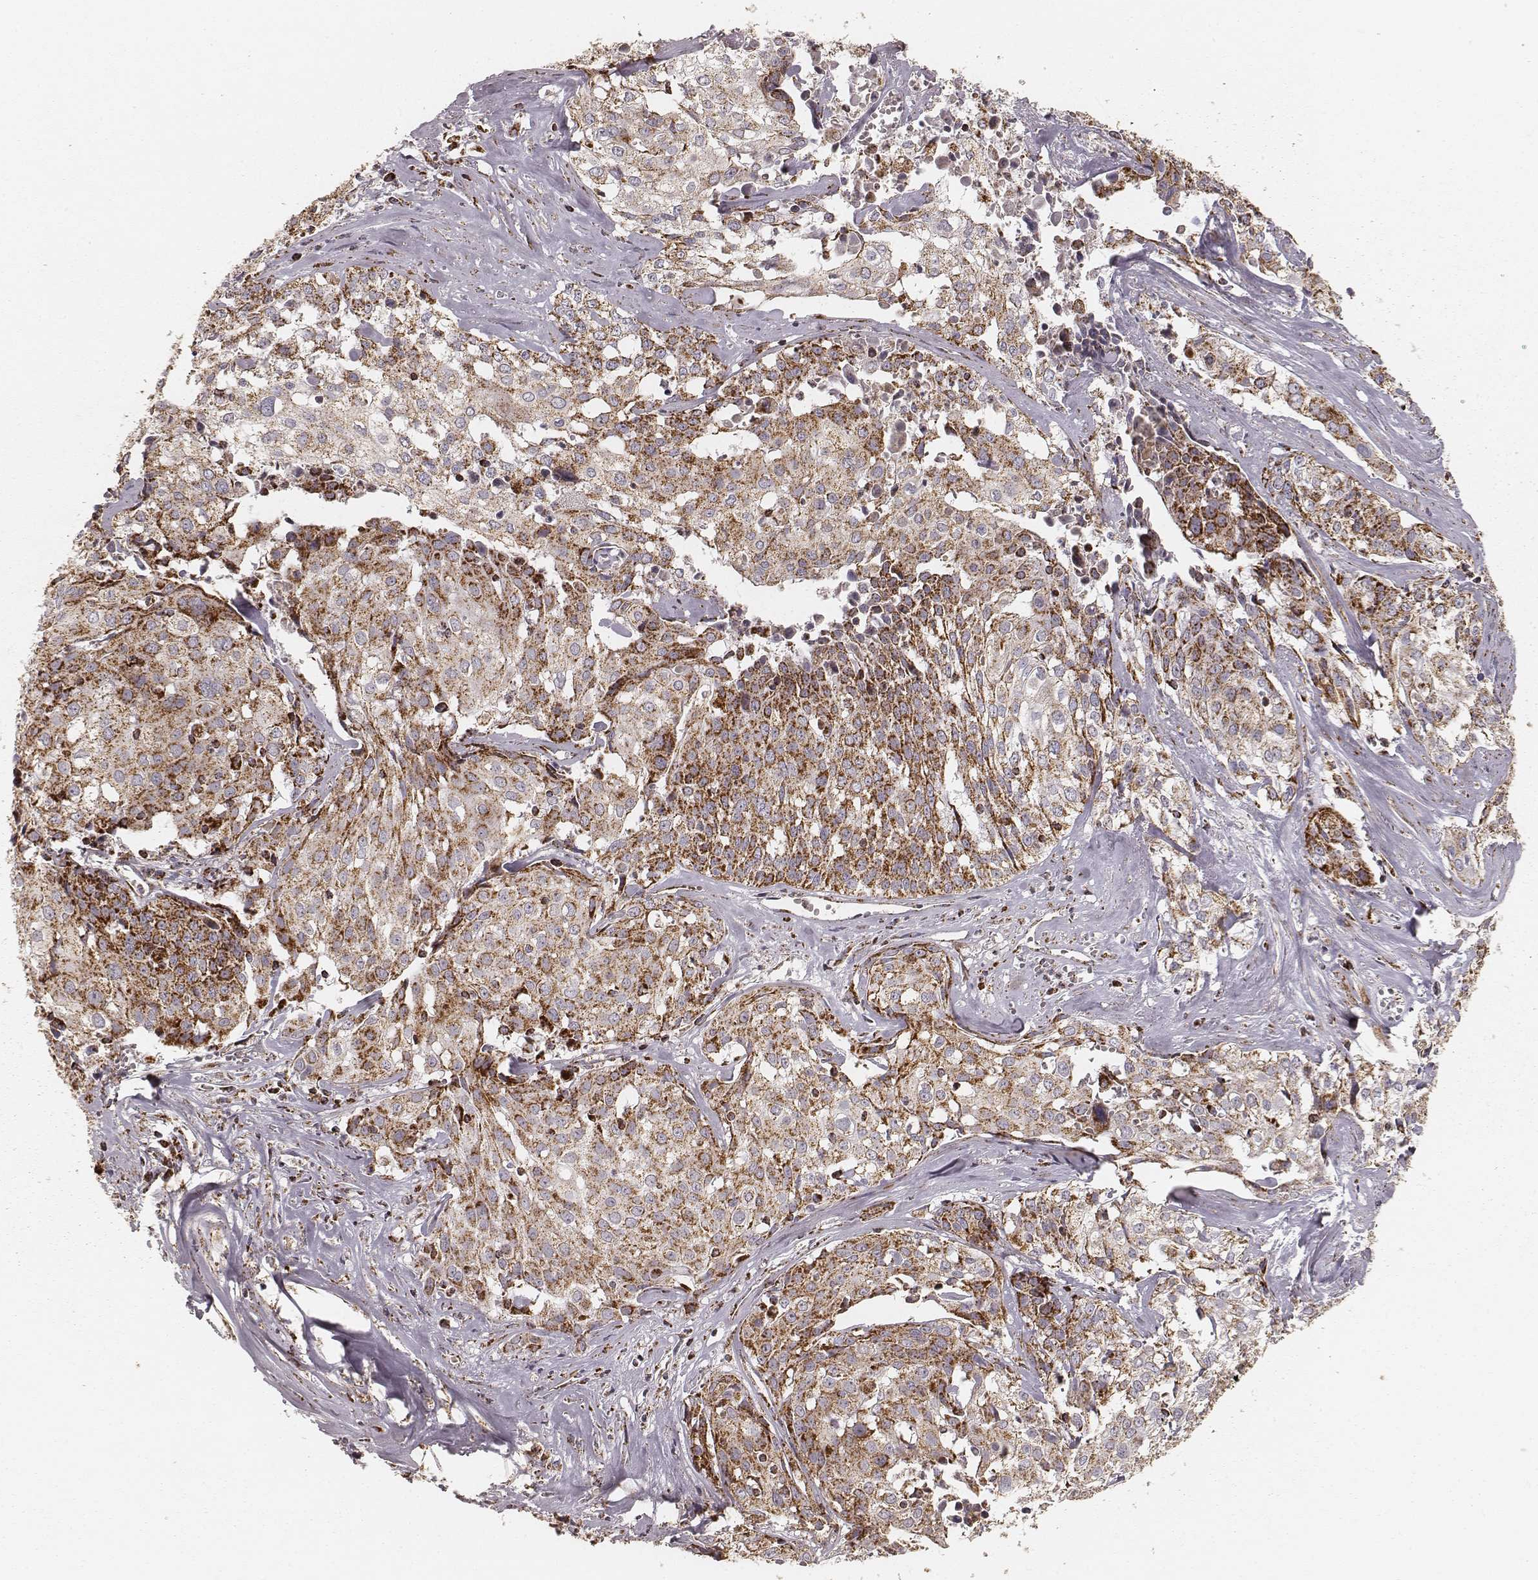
{"staining": {"intensity": "strong", "quantity": ">75%", "location": "cytoplasmic/membranous"}, "tissue": "cervical cancer", "cell_type": "Tumor cells", "image_type": "cancer", "snomed": [{"axis": "morphology", "description": "Squamous cell carcinoma, NOS"}, {"axis": "topography", "description": "Cervix"}], "caption": "Immunohistochemistry (IHC) of cervical cancer (squamous cell carcinoma) exhibits high levels of strong cytoplasmic/membranous positivity in about >75% of tumor cells.", "gene": "CS", "patient": {"sex": "female", "age": 39}}